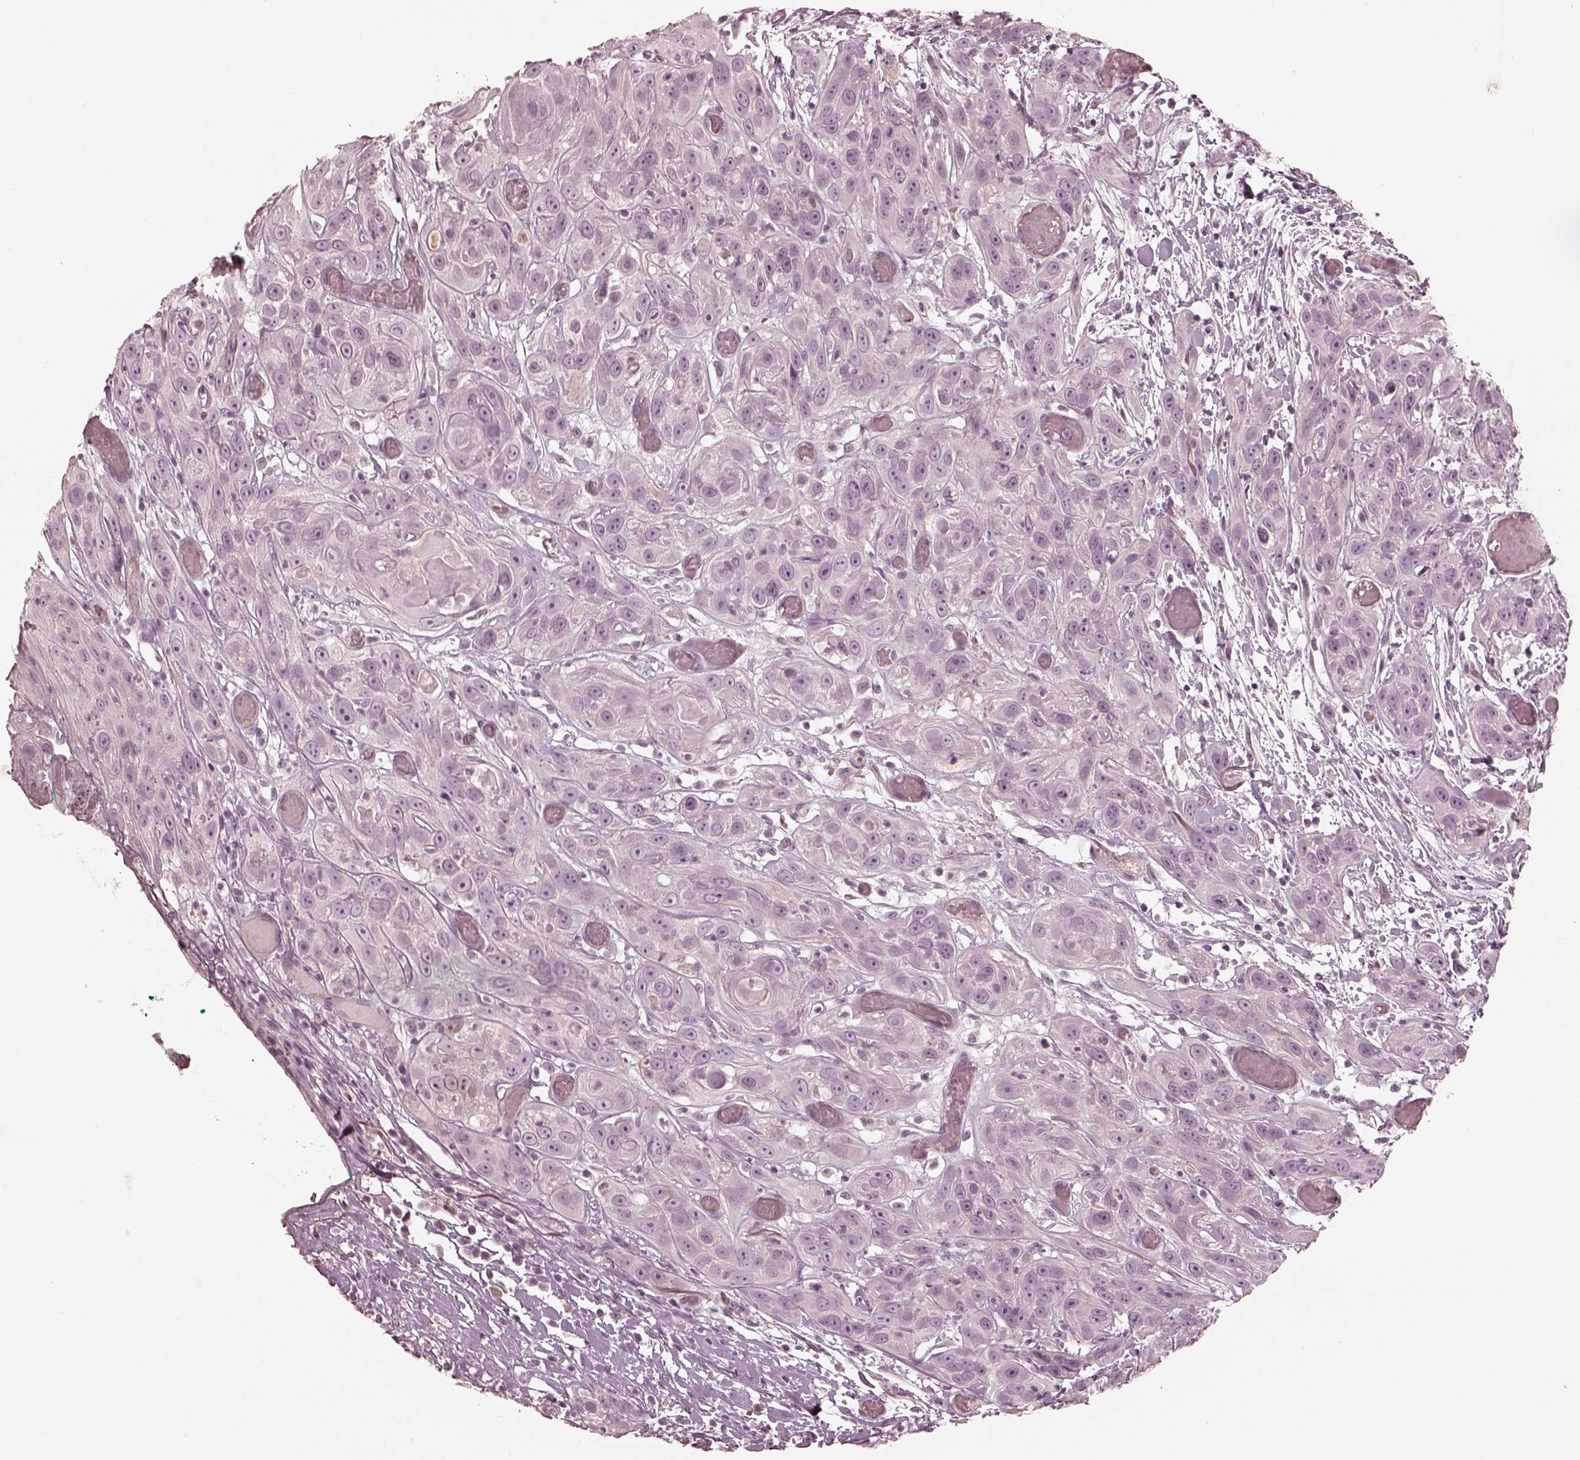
{"staining": {"intensity": "negative", "quantity": "none", "location": "none"}, "tissue": "head and neck cancer", "cell_type": "Tumor cells", "image_type": "cancer", "snomed": [{"axis": "morphology", "description": "Normal tissue, NOS"}, {"axis": "morphology", "description": "Squamous cell carcinoma, NOS"}, {"axis": "topography", "description": "Oral tissue"}, {"axis": "topography", "description": "Salivary gland"}, {"axis": "topography", "description": "Head-Neck"}], "caption": "Histopathology image shows no protein positivity in tumor cells of squamous cell carcinoma (head and neck) tissue.", "gene": "ADRB3", "patient": {"sex": "female", "age": 62}}